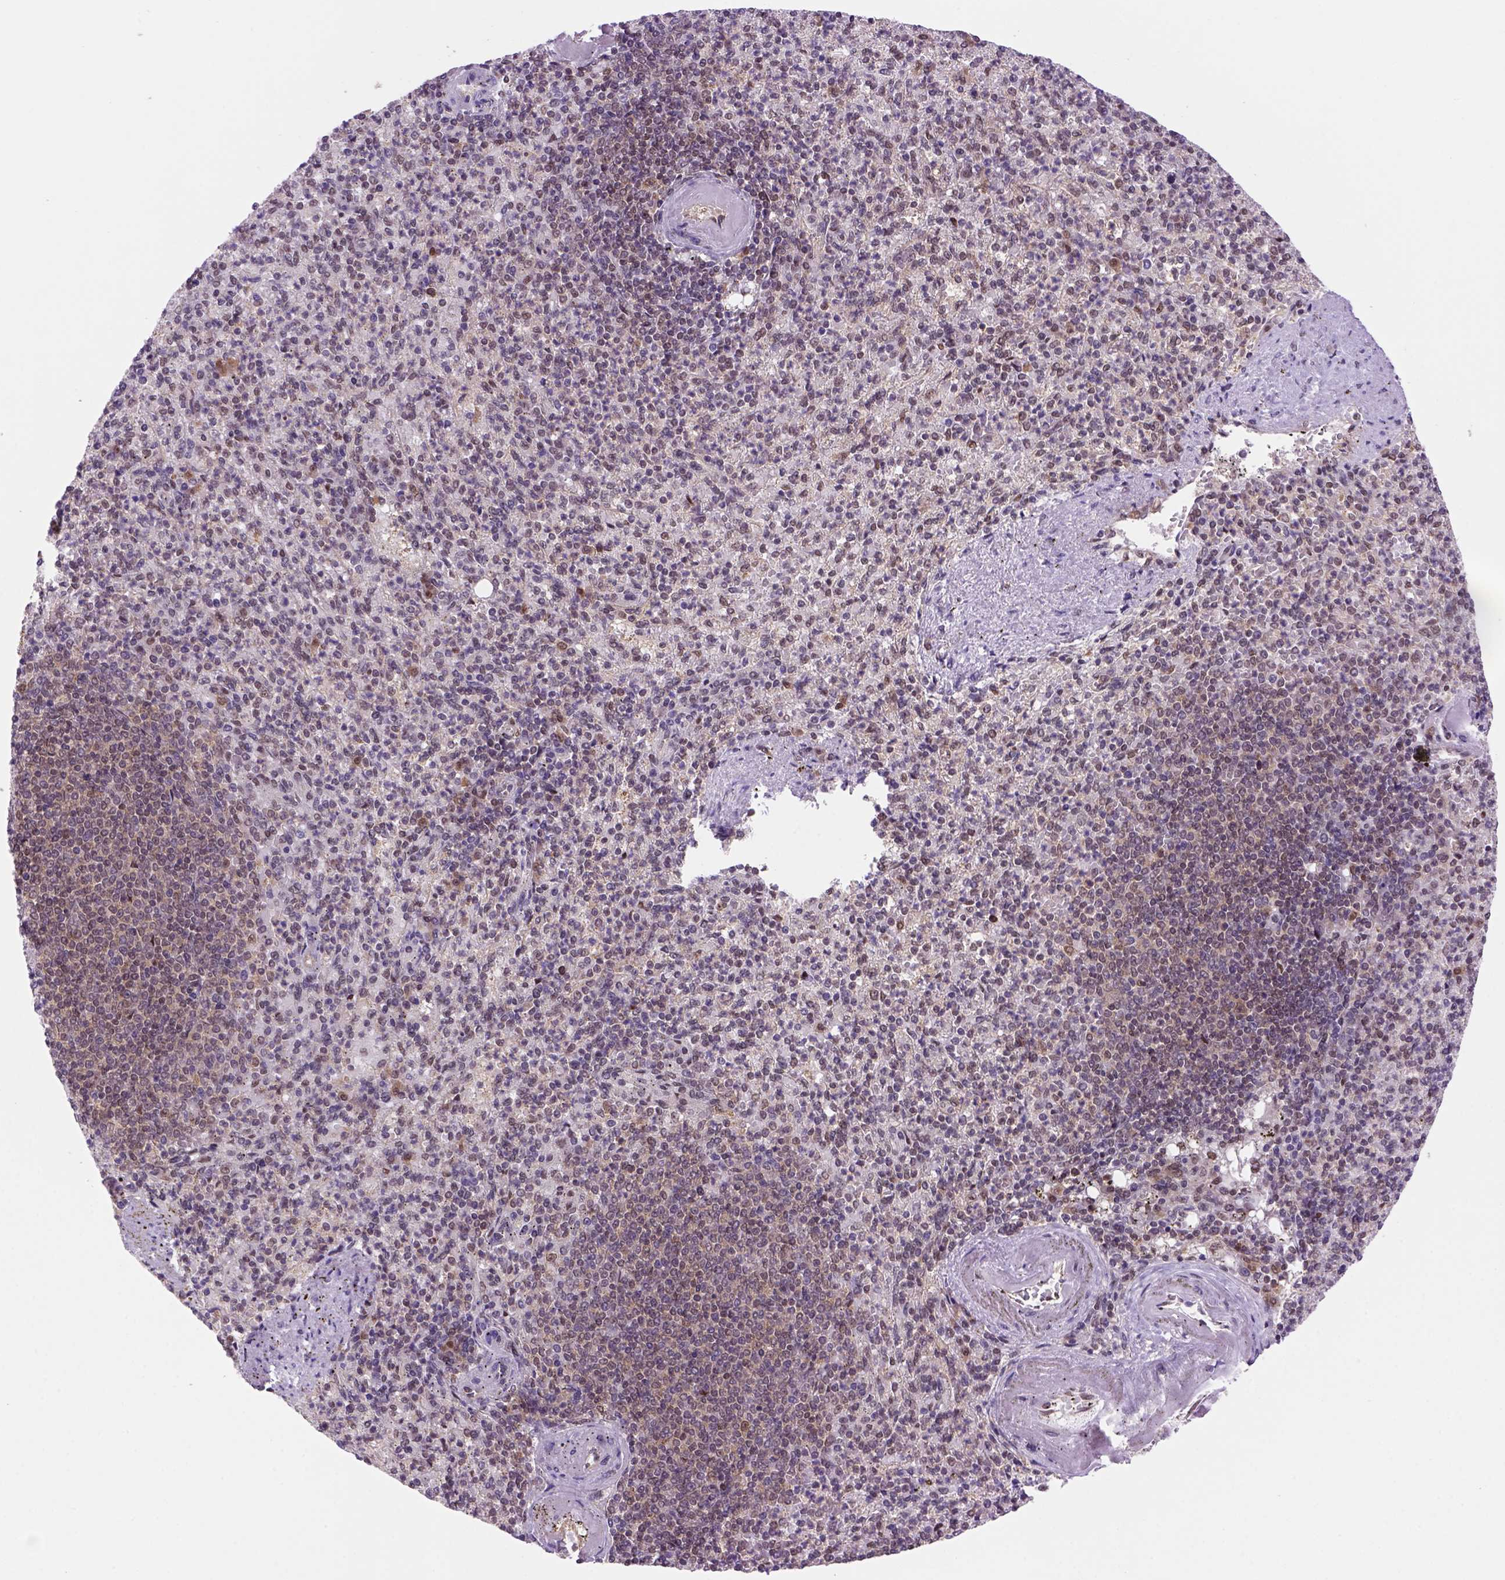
{"staining": {"intensity": "moderate", "quantity": "25%-75%", "location": "cytoplasmic/membranous,nuclear"}, "tissue": "spleen", "cell_type": "Cells in red pulp", "image_type": "normal", "snomed": [{"axis": "morphology", "description": "Normal tissue, NOS"}, {"axis": "topography", "description": "Spleen"}], "caption": "This micrograph demonstrates unremarkable spleen stained with IHC to label a protein in brown. The cytoplasmic/membranous,nuclear of cells in red pulp show moderate positivity for the protein. Nuclei are counter-stained blue.", "gene": "PSMC2", "patient": {"sex": "female", "age": 74}}